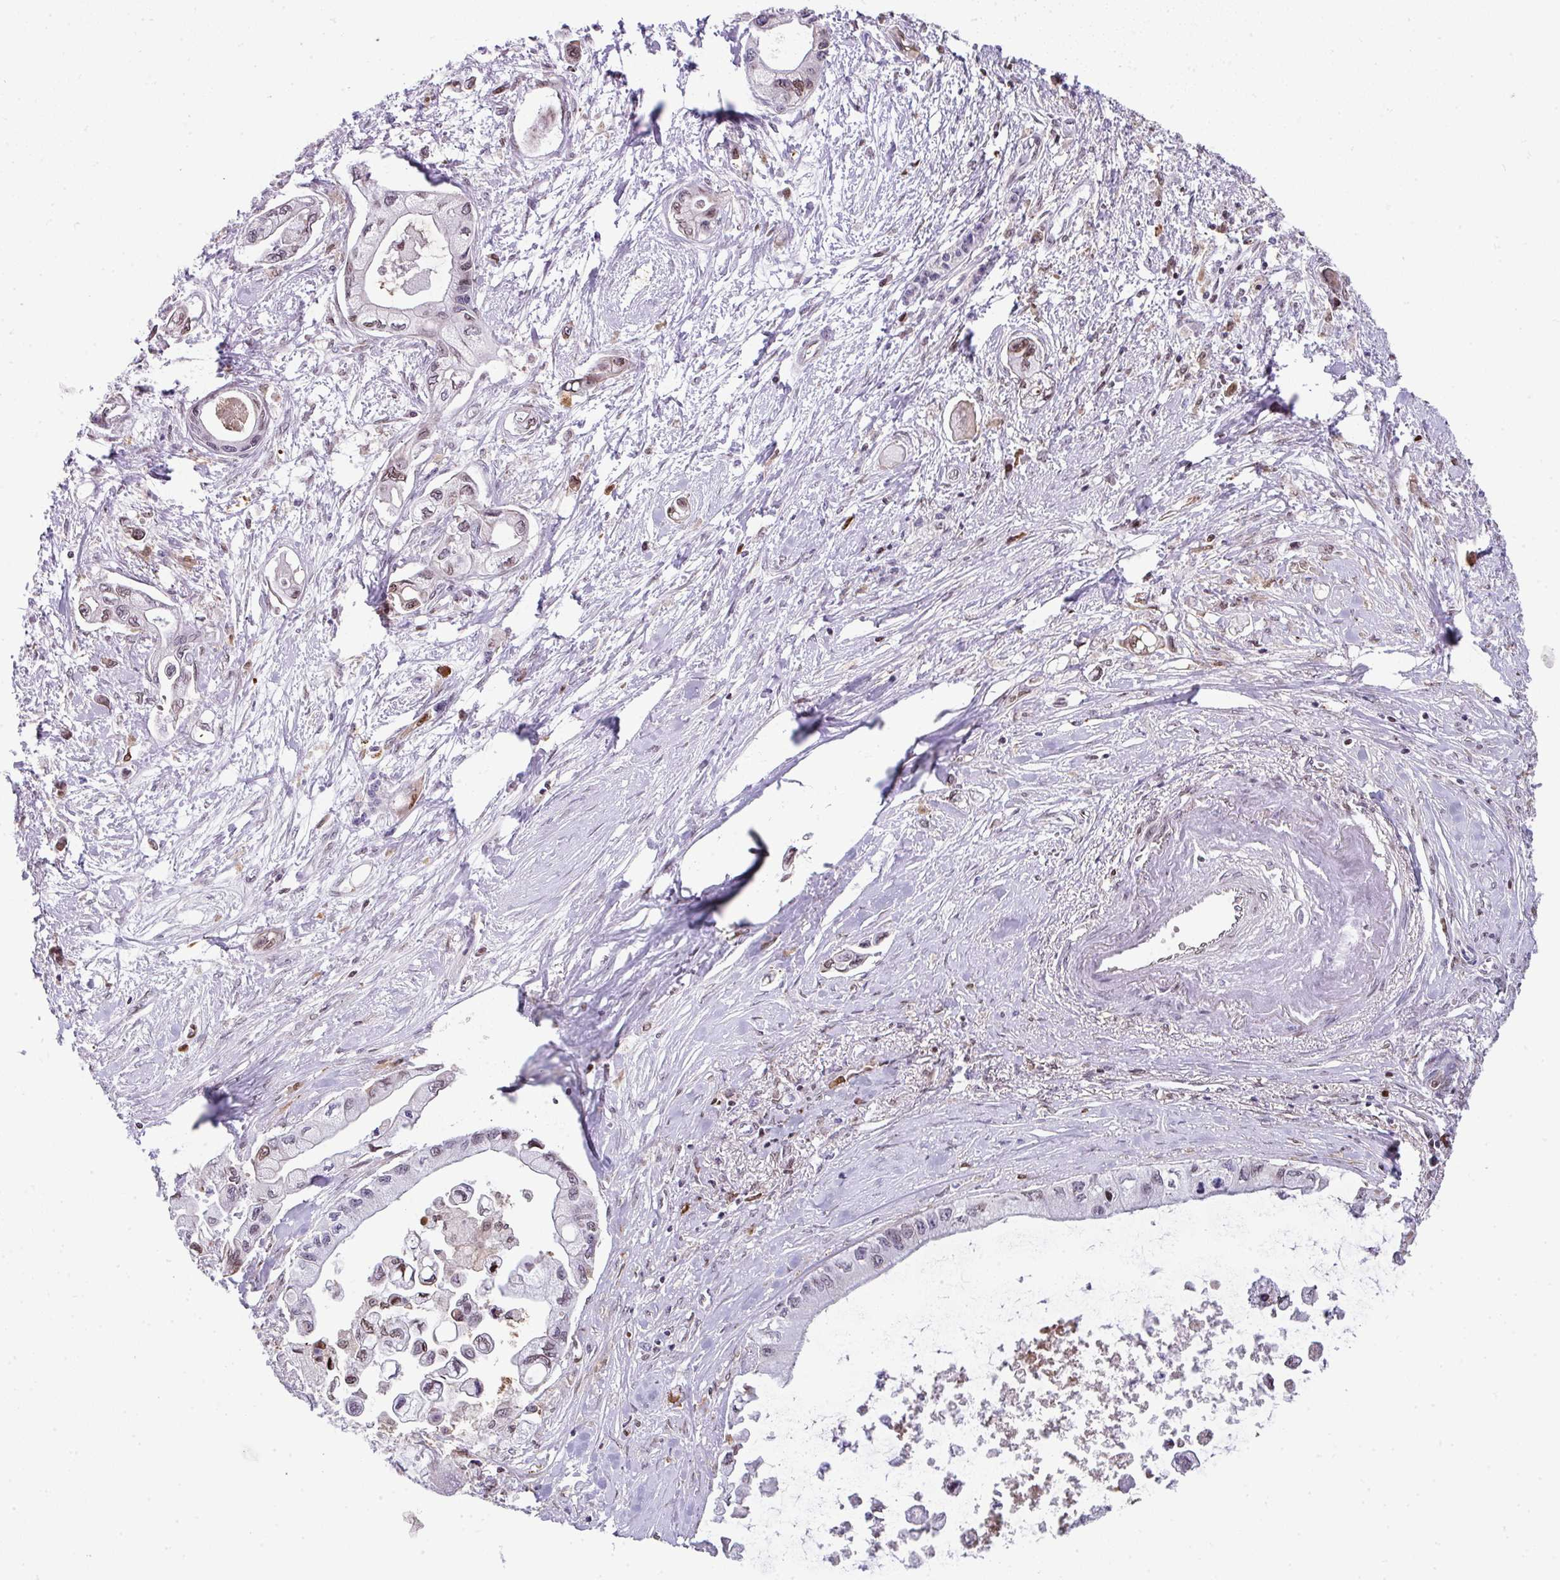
{"staining": {"intensity": "weak", "quantity": "<25%", "location": "nuclear"}, "tissue": "pancreatic cancer", "cell_type": "Tumor cells", "image_type": "cancer", "snomed": [{"axis": "morphology", "description": "Adenocarcinoma, NOS"}, {"axis": "topography", "description": "Pancreas"}], "caption": "Immunohistochemical staining of pancreatic cancer reveals no significant staining in tumor cells.", "gene": "PLK1", "patient": {"sex": "male", "age": 61}}